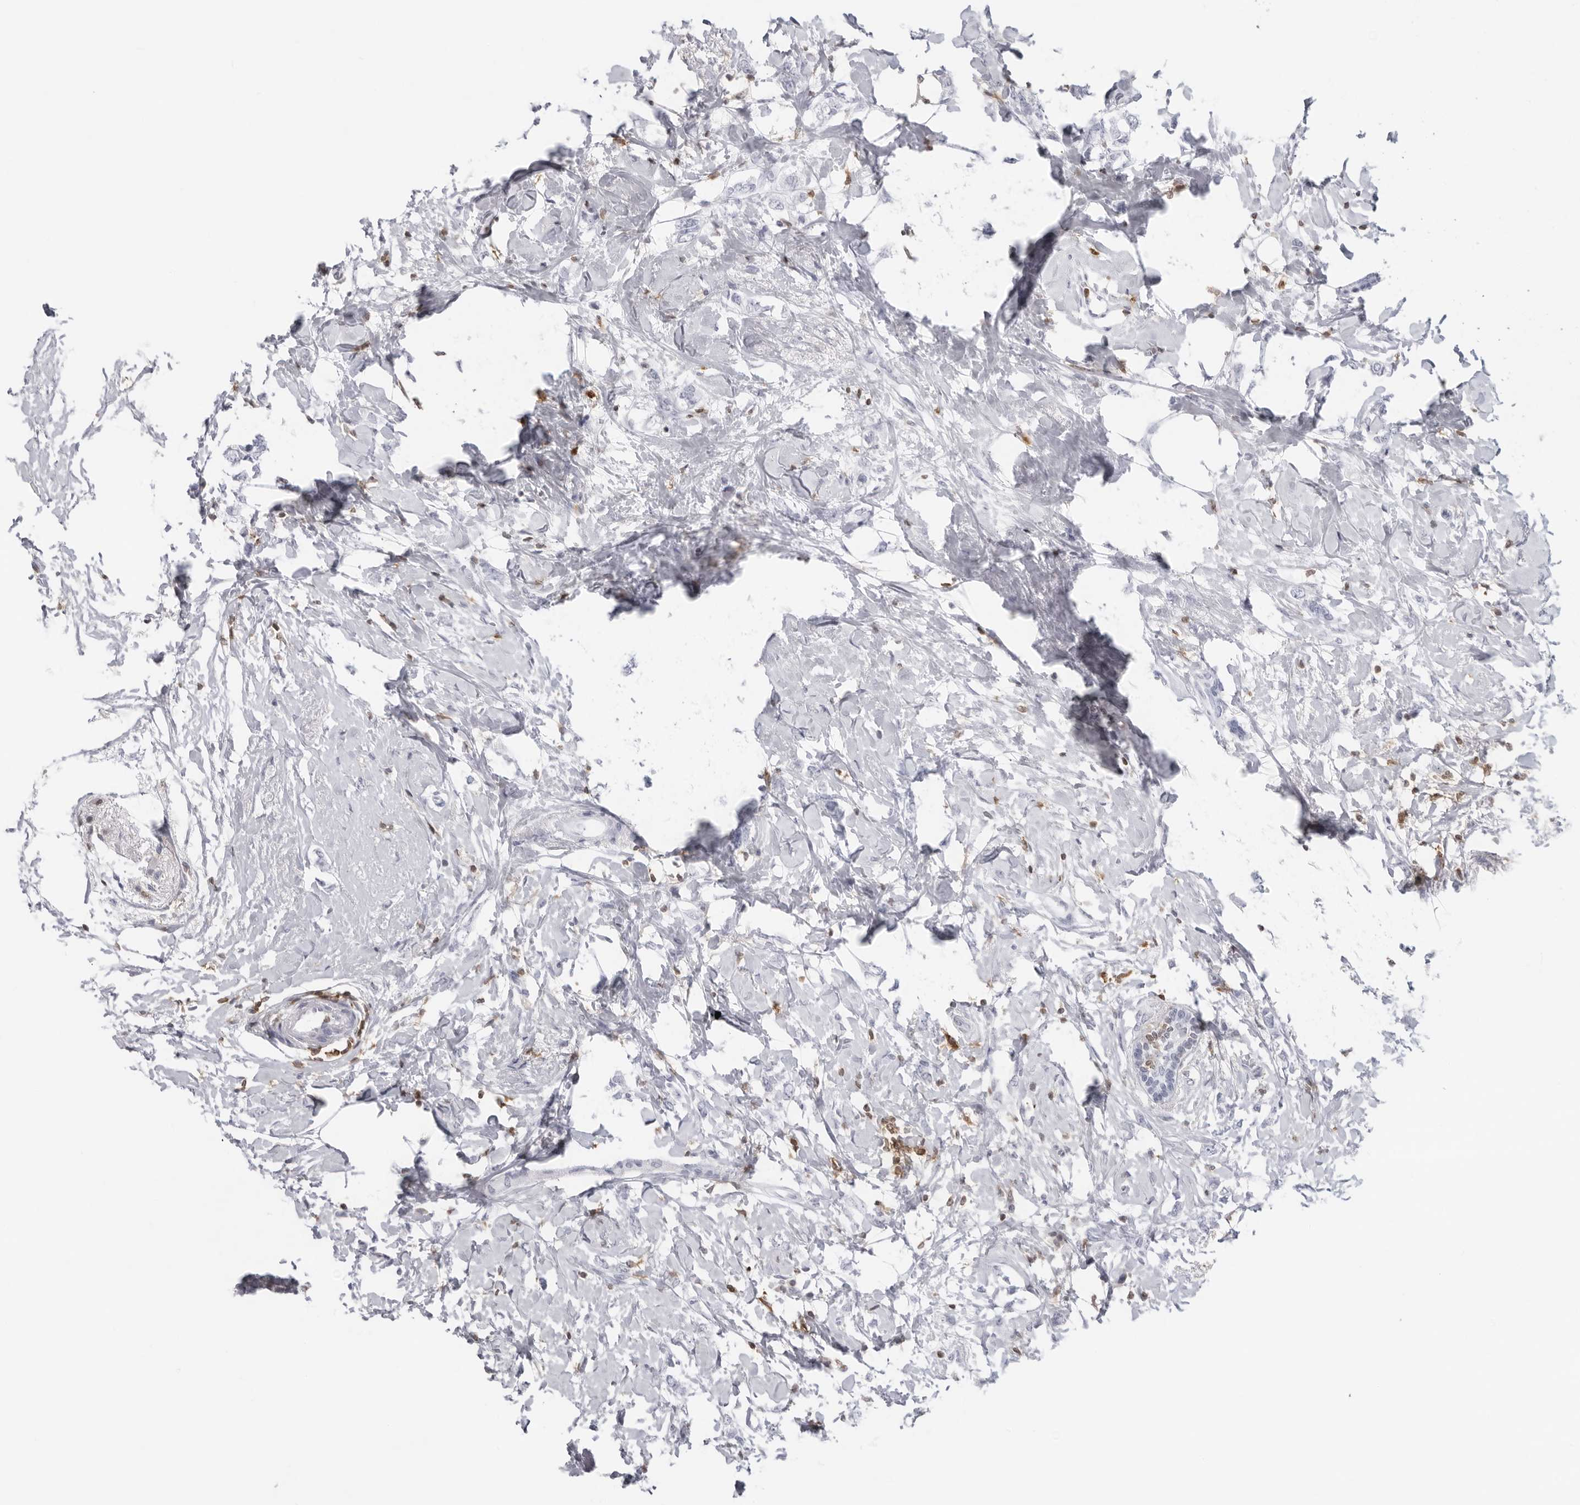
{"staining": {"intensity": "negative", "quantity": "none", "location": "none"}, "tissue": "breast cancer", "cell_type": "Tumor cells", "image_type": "cancer", "snomed": [{"axis": "morphology", "description": "Normal tissue, NOS"}, {"axis": "morphology", "description": "Lobular carcinoma"}, {"axis": "topography", "description": "Breast"}], "caption": "DAB immunohistochemical staining of breast cancer (lobular carcinoma) reveals no significant staining in tumor cells.", "gene": "FMNL1", "patient": {"sex": "female", "age": 47}}